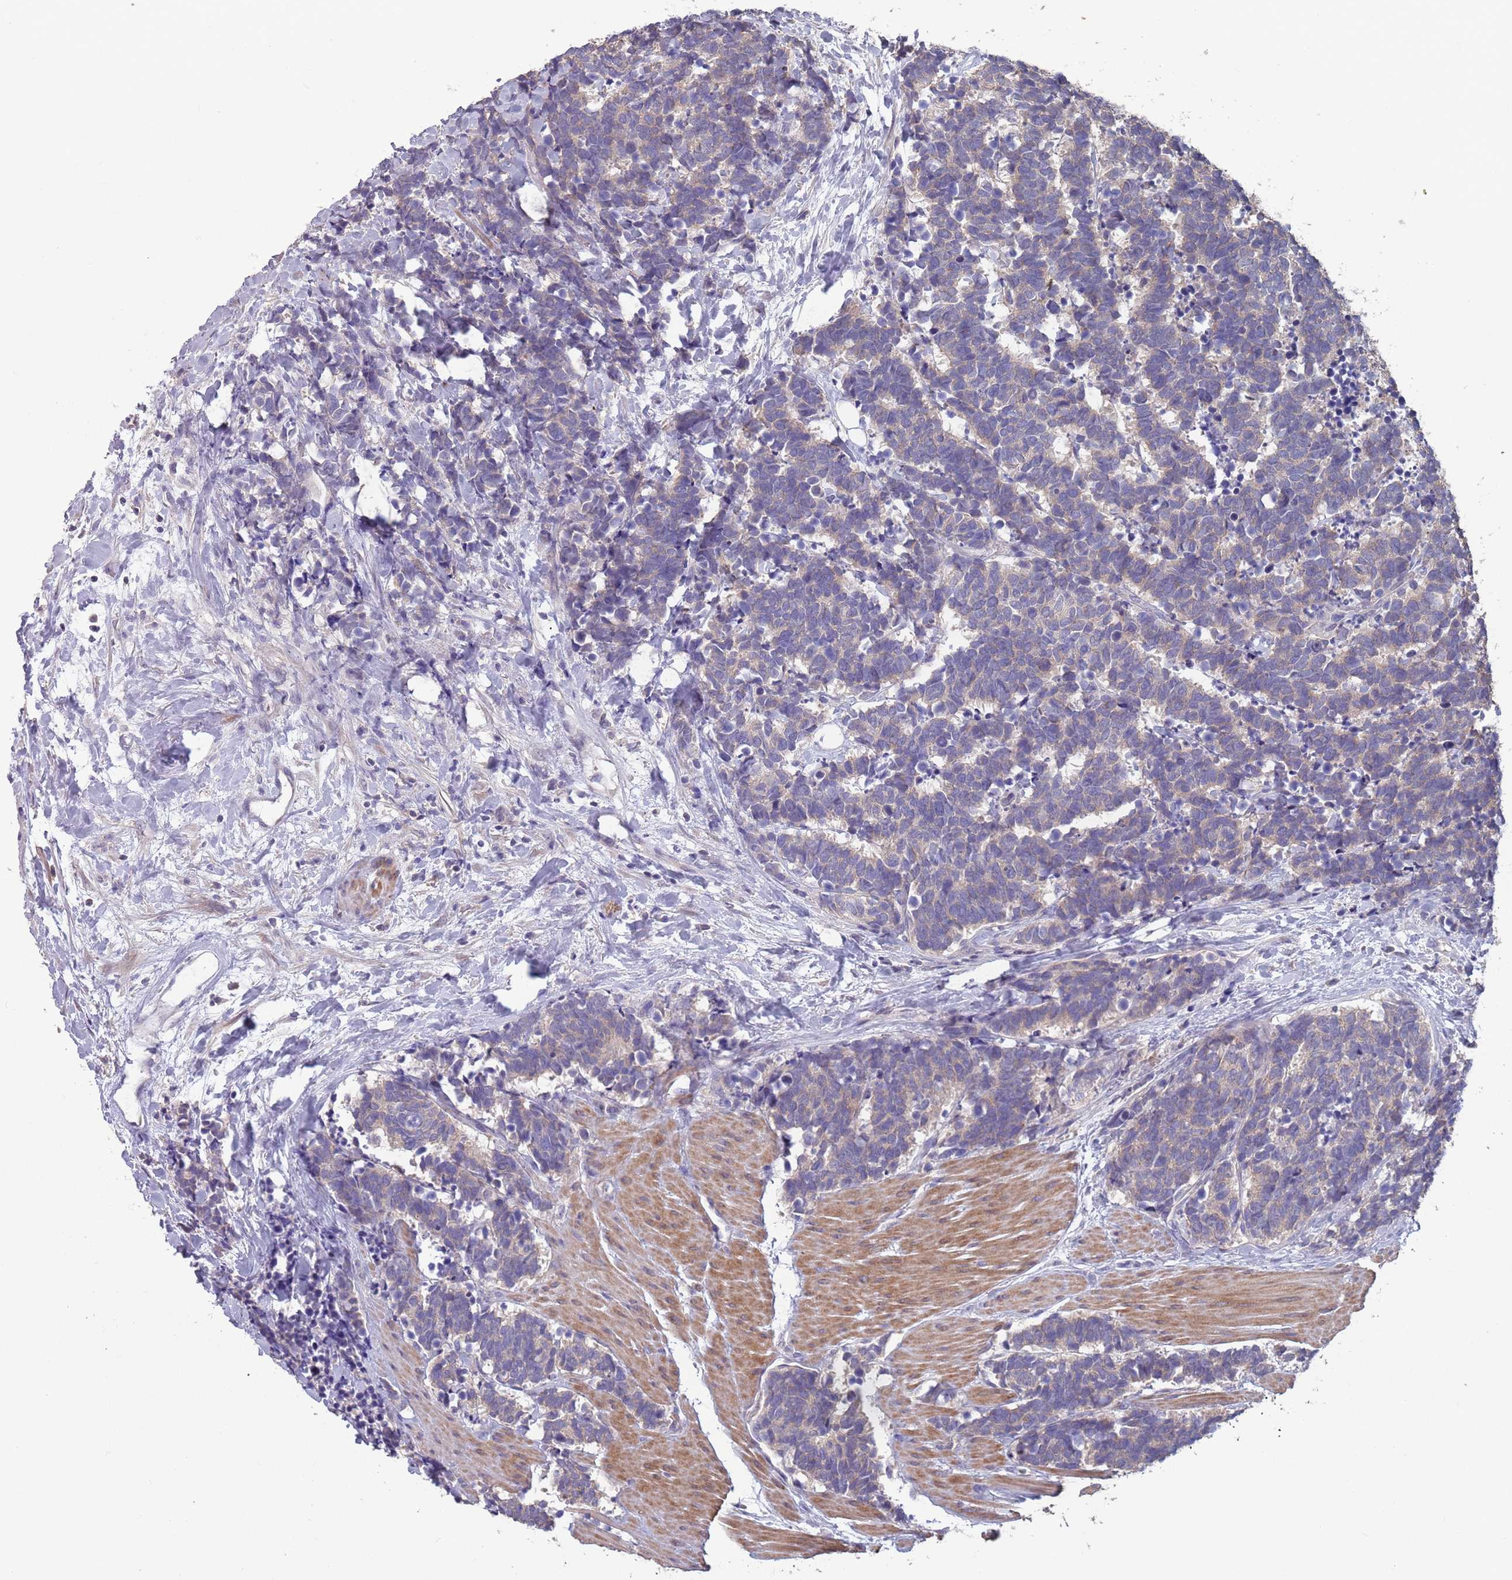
{"staining": {"intensity": "weak", "quantity": "<25%", "location": "cytoplasmic/membranous"}, "tissue": "carcinoid", "cell_type": "Tumor cells", "image_type": "cancer", "snomed": [{"axis": "morphology", "description": "Carcinoma, NOS"}, {"axis": "morphology", "description": "Carcinoid, malignant, NOS"}, {"axis": "topography", "description": "Prostate"}], "caption": "IHC of human carcinoid displays no staining in tumor cells.", "gene": "MBD3L1", "patient": {"sex": "male", "age": 57}}